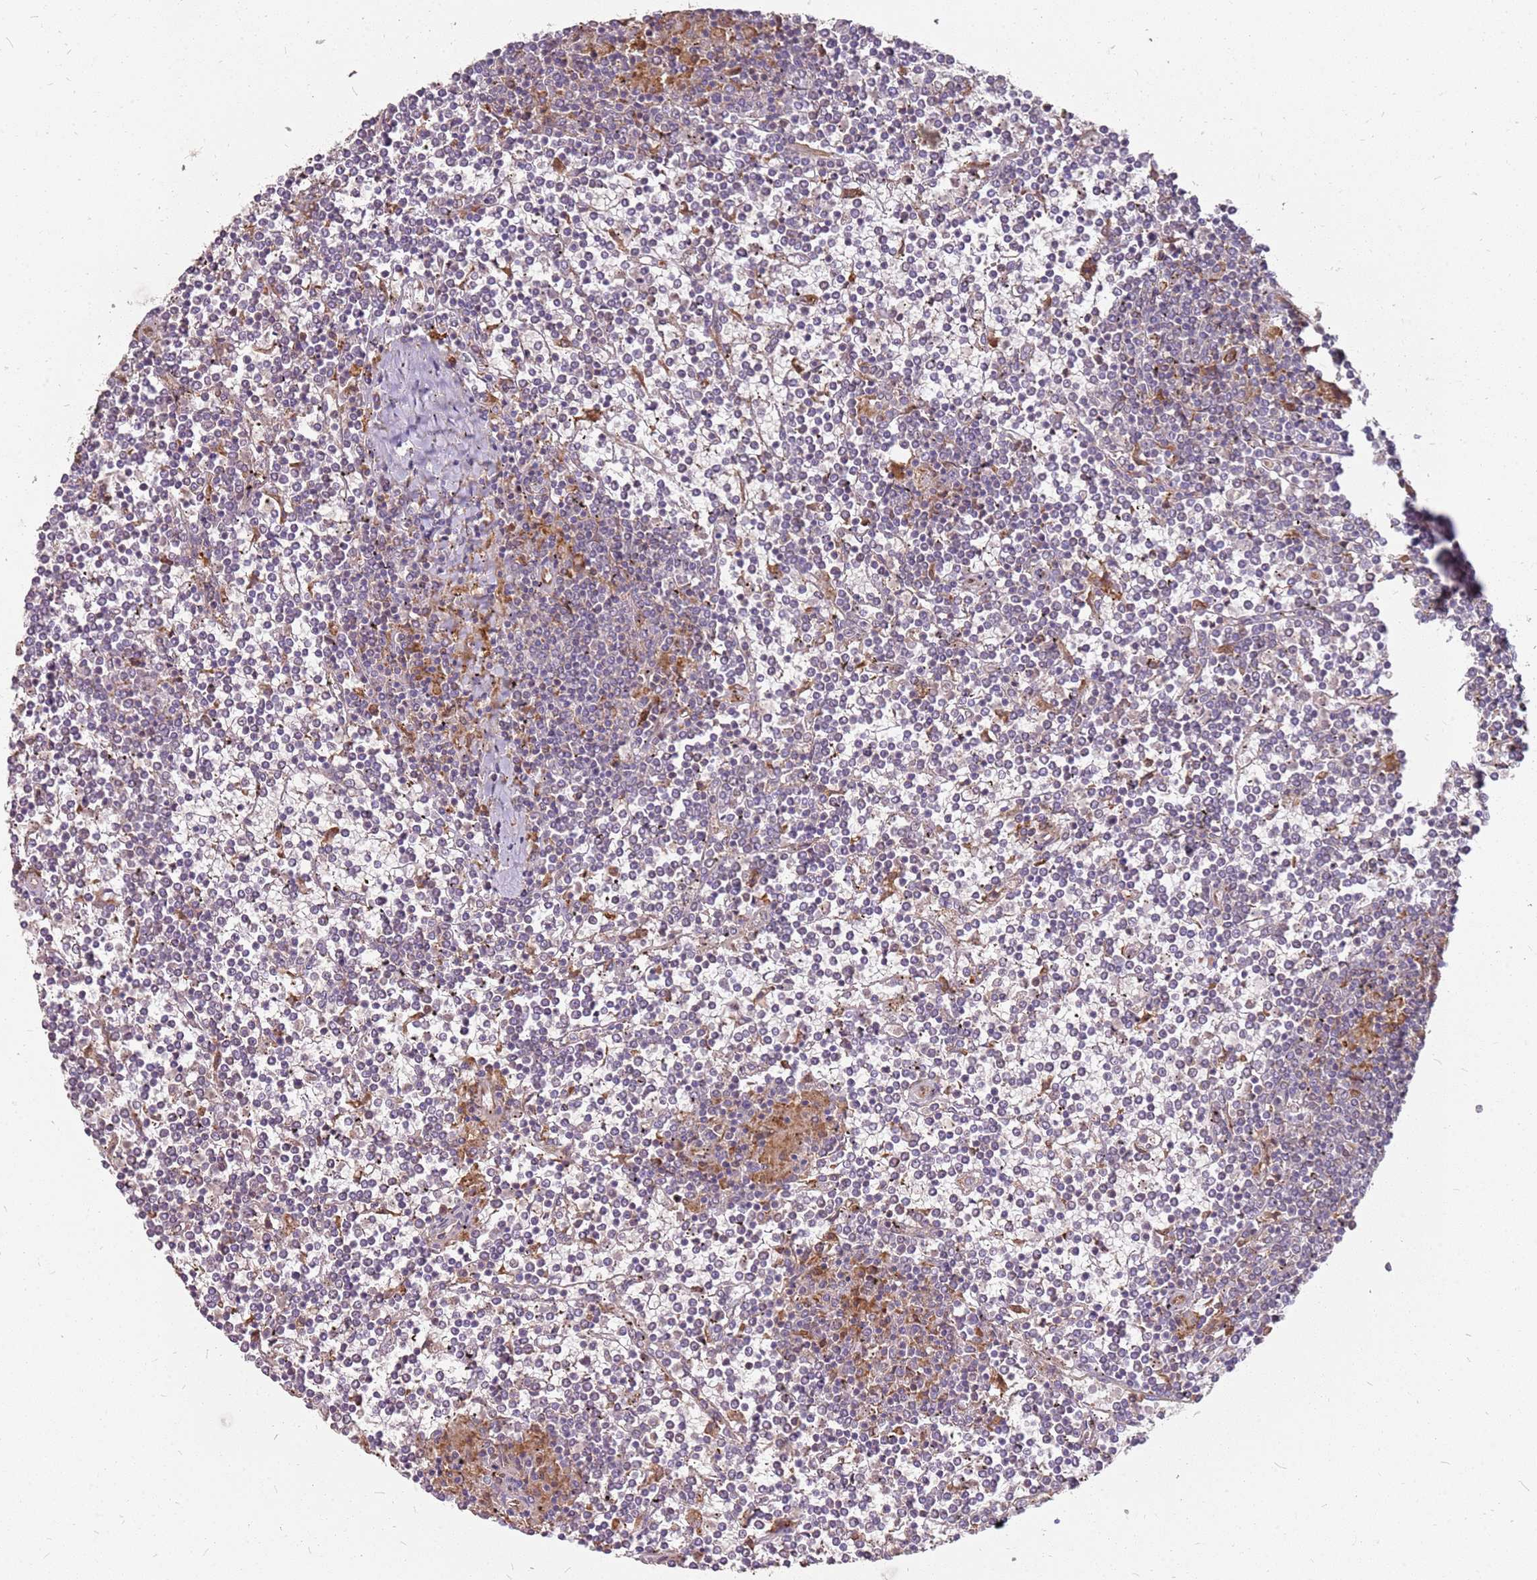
{"staining": {"intensity": "negative", "quantity": "none", "location": "none"}, "tissue": "lymphoma", "cell_type": "Tumor cells", "image_type": "cancer", "snomed": [{"axis": "morphology", "description": "Malignant lymphoma, non-Hodgkin's type, Low grade"}, {"axis": "topography", "description": "Spleen"}], "caption": "This is a photomicrograph of immunohistochemistry staining of lymphoma, which shows no expression in tumor cells.", "gene": "NUDT14", "patient": {"sex": "female", "age": 19}}